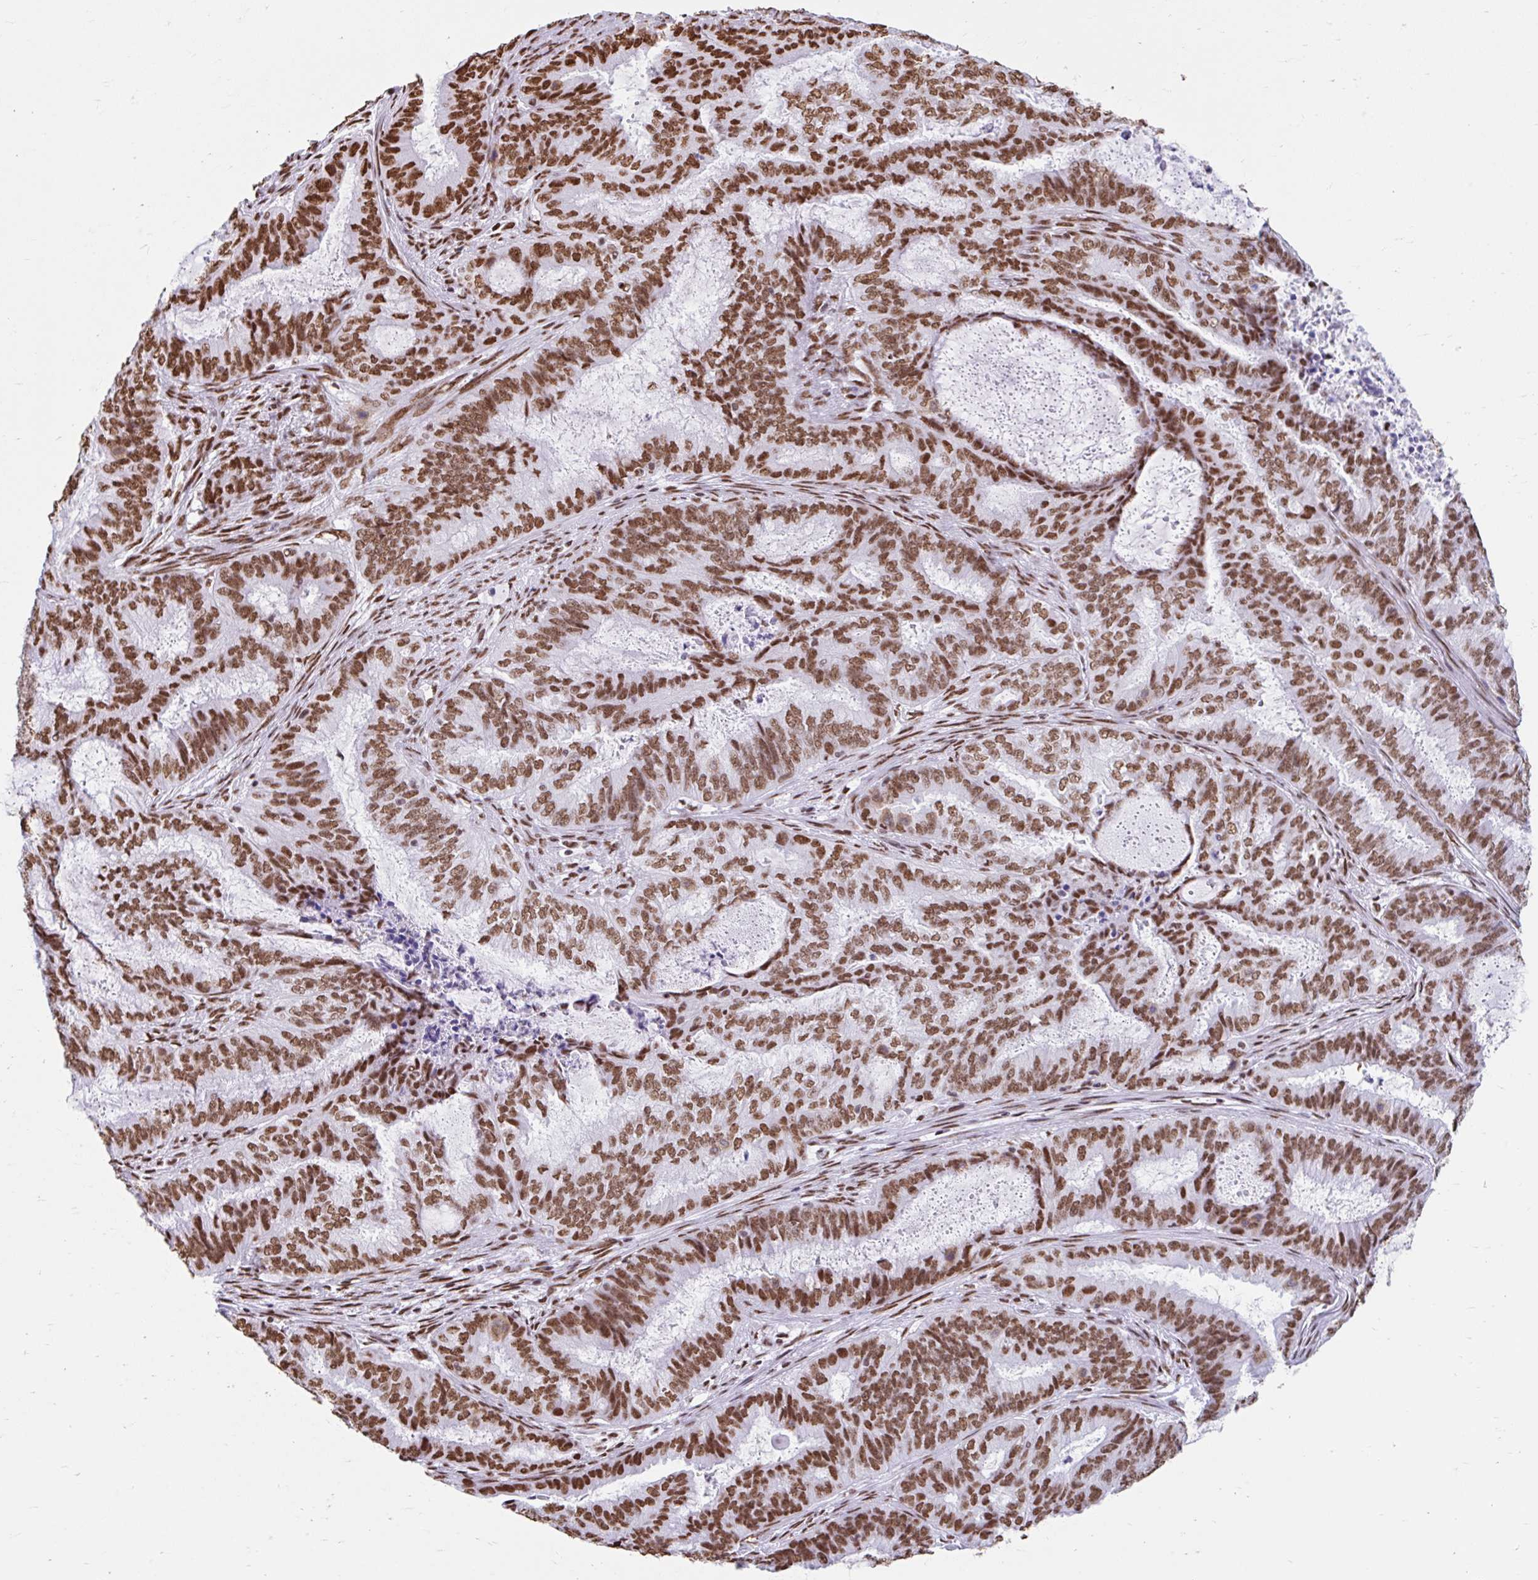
{"staining": {"intensity": "moderate", "quantity": ">75%", "location": "nuclear"}, "tissue": "endometrial cancer", "cell_type": "Tumor cells", "image_type": "cancer", "snomed": [{"axis": "morphology", "description": "Adenocarcinoma, NOS"}, {"axis": "topography", "description": "Endometrium"}], "caption": "Immunohistochemistry (IHC) image of neoplastic tissue: human endometrial cancer (adenocarcinoma) stained using immunohistochemistry (IHC) demonstrates medium levels of moderate protein expression localized specifically in the nuclear of tumor cells, appearing as a nuclear brown color.", "gene": "KHDRBS1", "patient": {"sex": "female", "age": 51}}